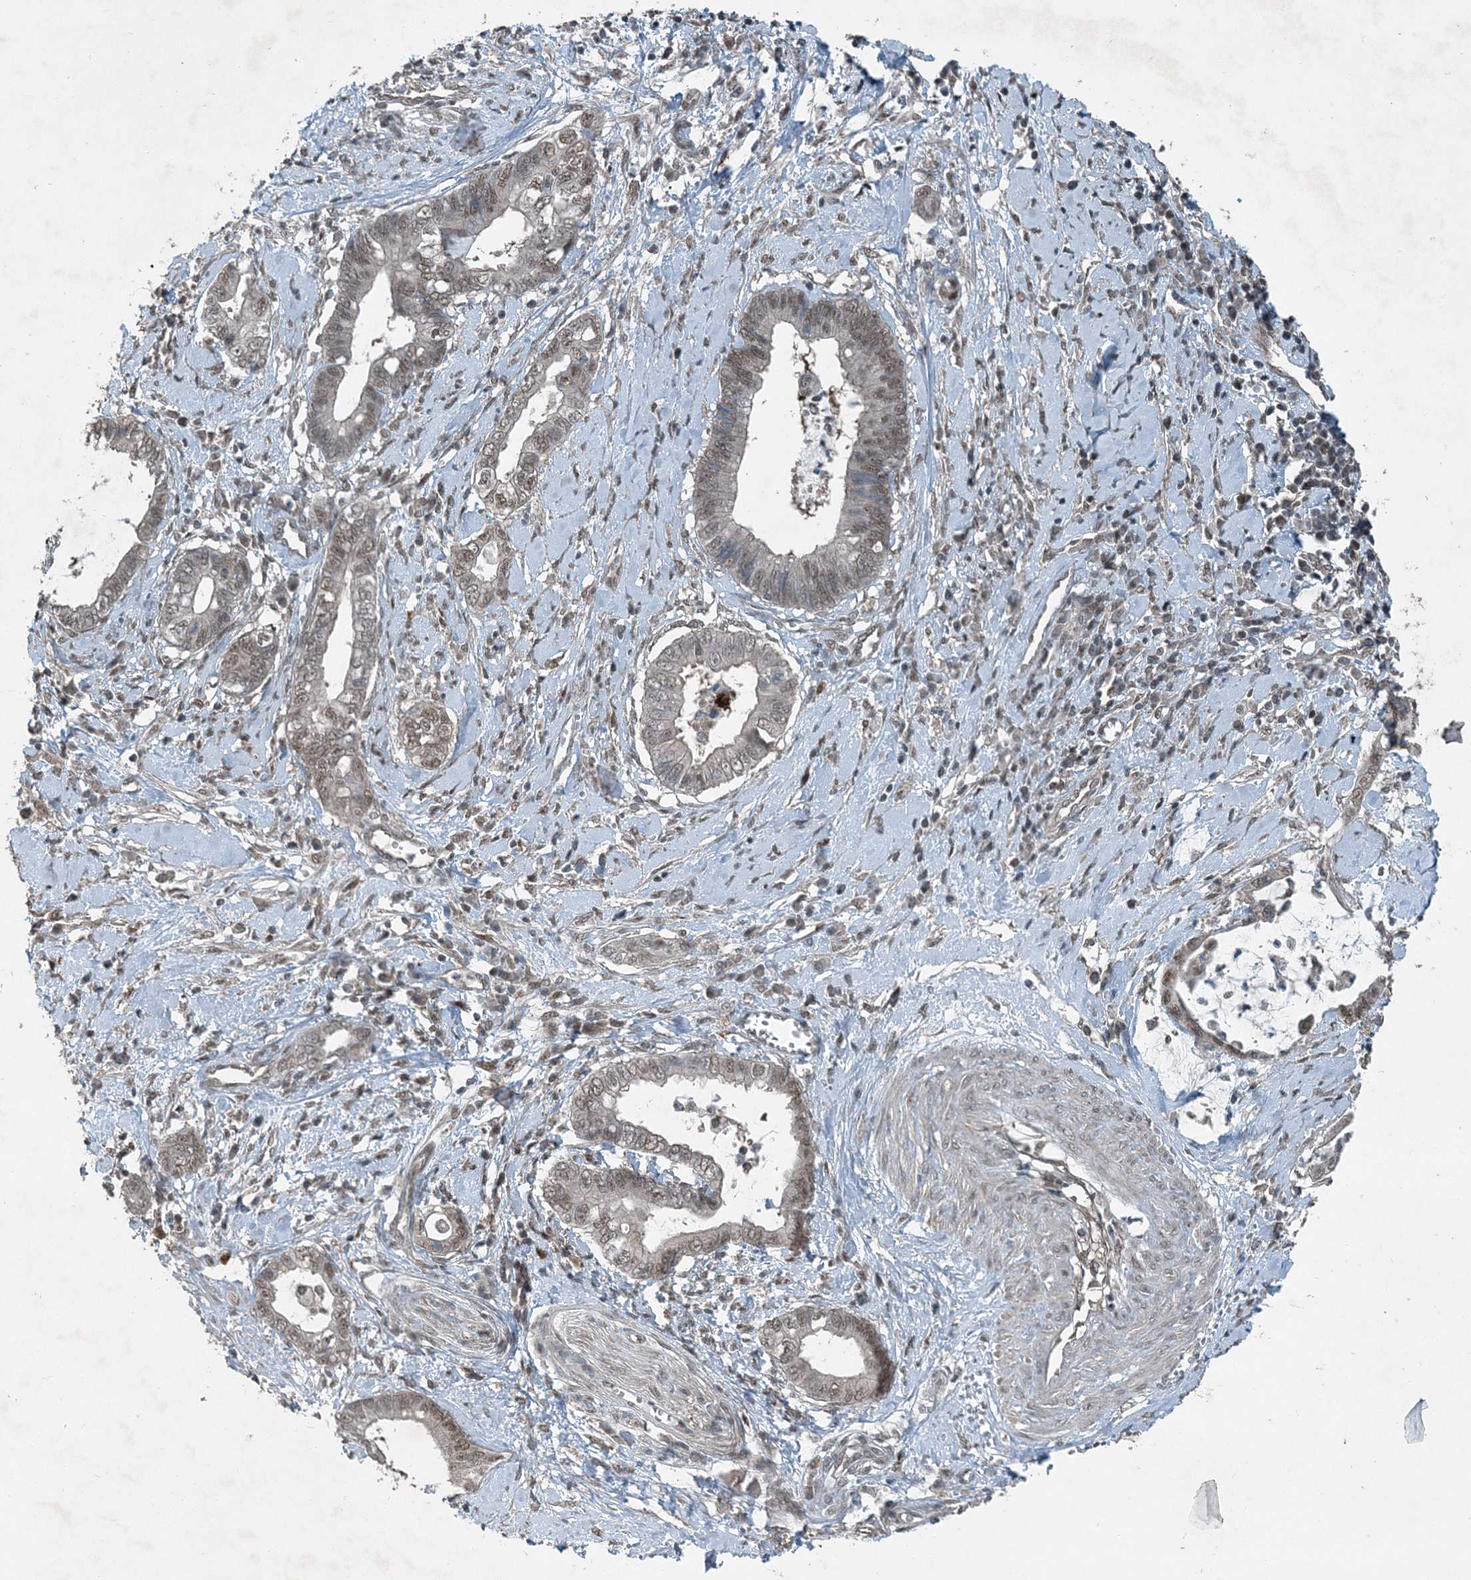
{"staining": {"intensity": "weak", "quantity": ">75%", "location": "nuclear"}, "tissue": "cervical cancer", "cell_type": "Tumor cells", "image_type": "cancer", "snomed": [{"axis": "morphology", "description": "Adenocarcinoma, NOS"}, {"axis": "topography", "description": "Cervix"}], "caption": "A low amount of weak nuclear positivity is appreciated in about >75% of tumor cells in cervical cancer (adenocarcinoma) tissue.", "gene": "COPS7B", "patient": {"sex": "female", "age": 44}}